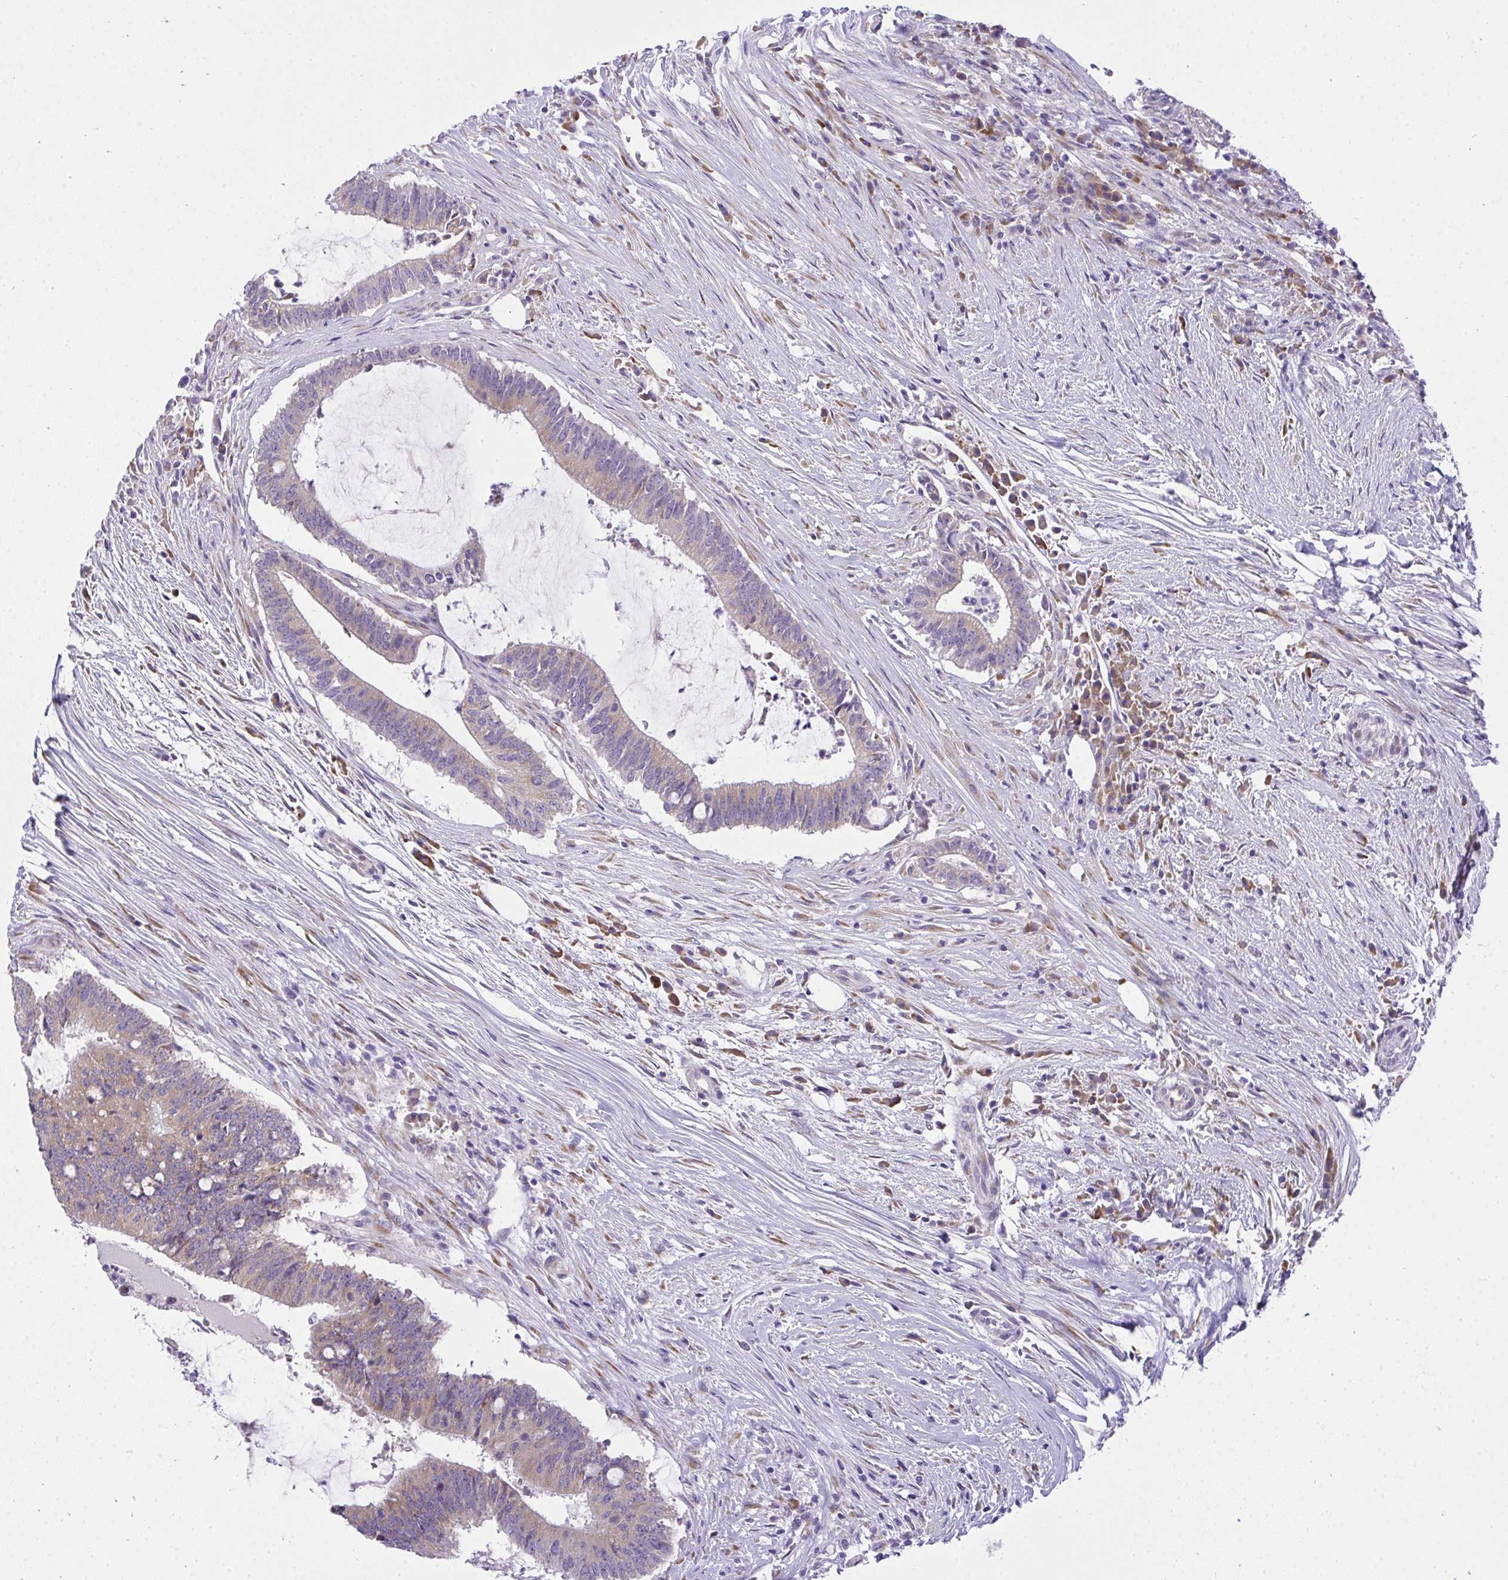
{"staining": {"intensity": "weak", "quantity": ">75%", "location": "cytoplasmic/membranous"}, "tissue": "colorectal cancer", "cell_type": "Tumor cells", "image_type": "cancer", "snomed": [{"axis": "morphology", "description": "Adenocarcinoma, NOS"}, {"axis": "topography", "description": "Colon"}], "caption": "DAB immunohistochemical staining of human colorectal adenocarcinoma reveals weak cytoplasmic/membranous protein expression in about >75% of tumor cells. (Stains: DAB in brown, nuclei in blue, Microscopy: brightfield microscopy at high magnification).", "gene": "ADRA2C", "patient": {"sex": "female", "age": 43}}